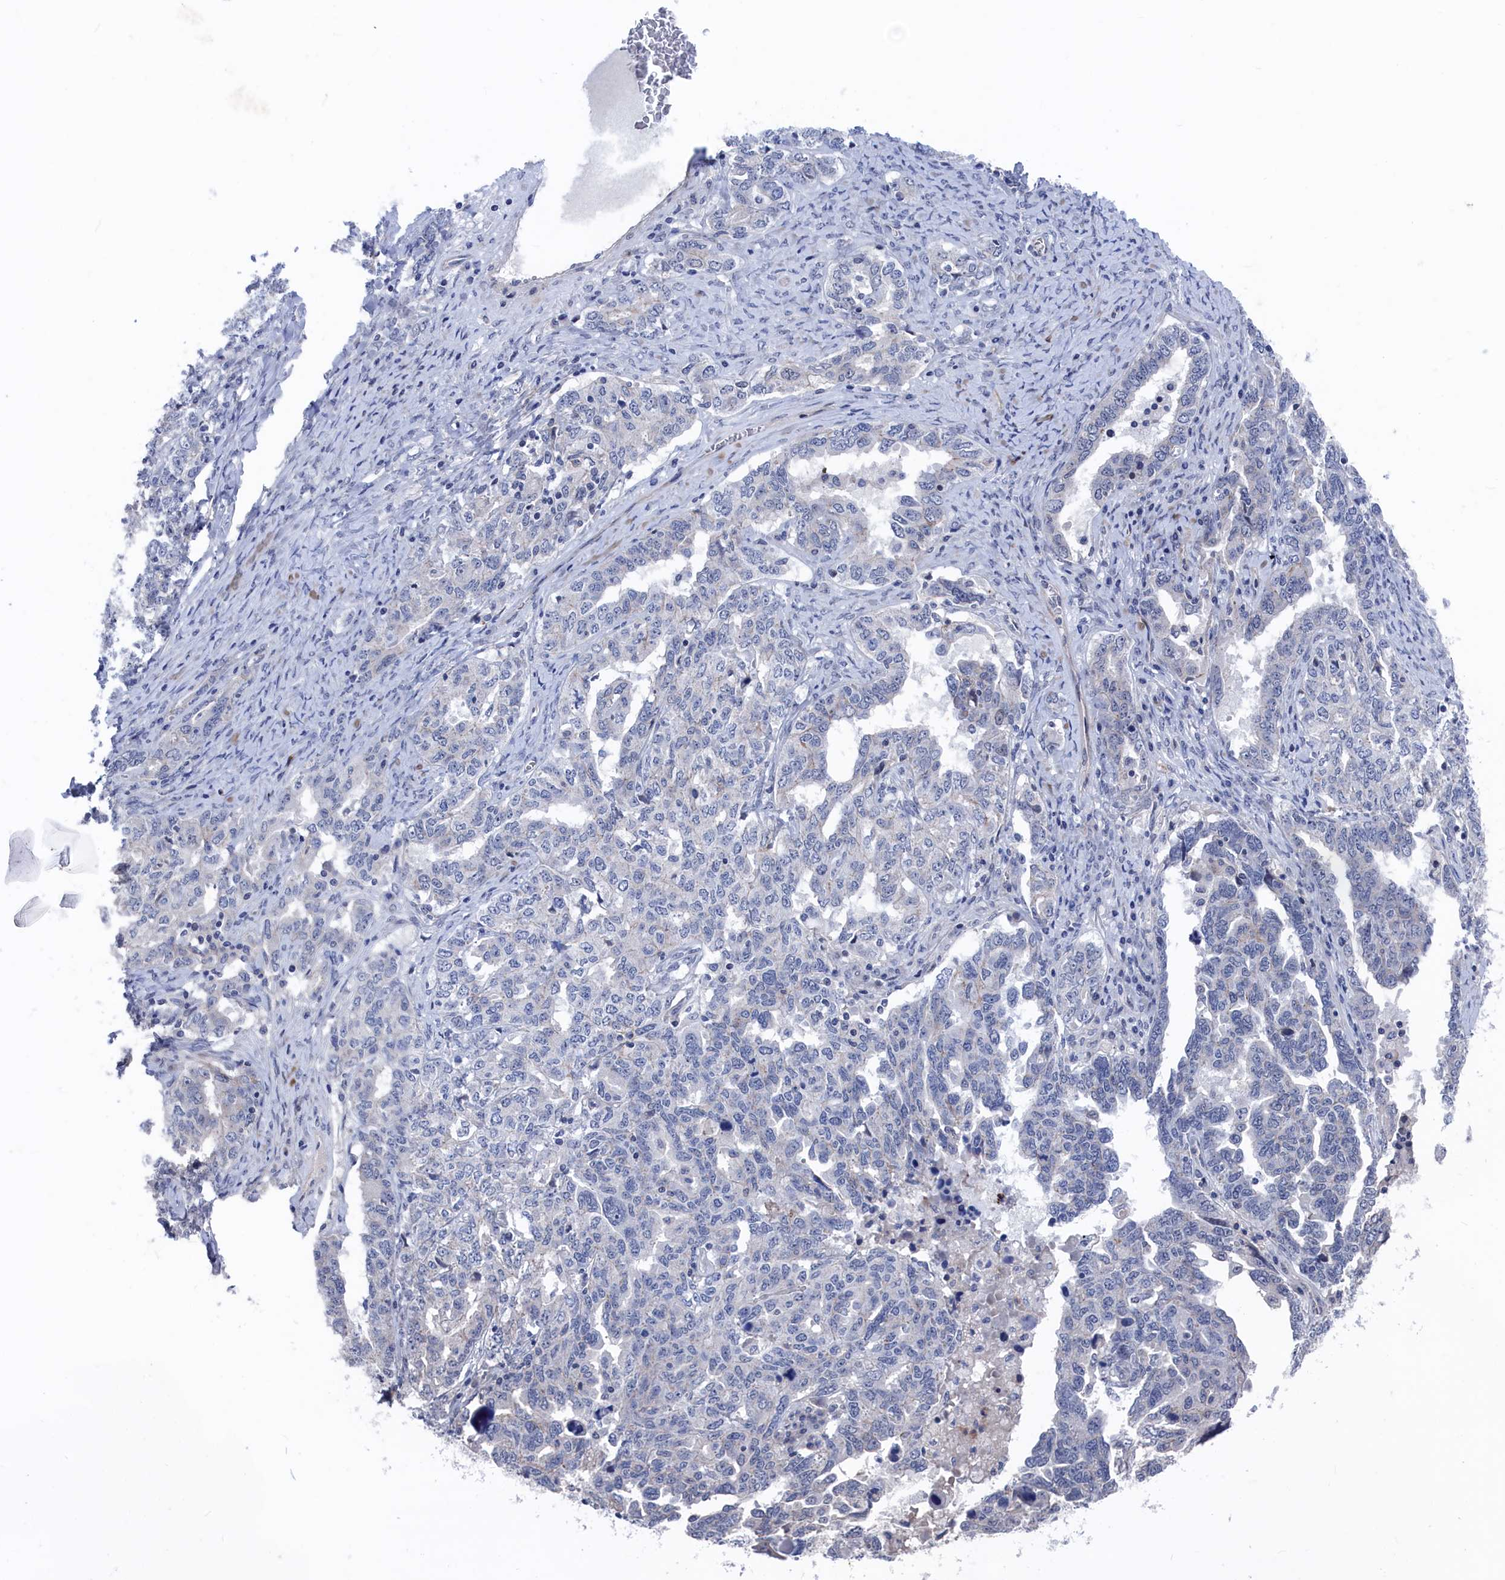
{"staining": {"intensity": "negative", "quantity": "none", "location": "none"}, "tissue": "ovarian cancer", "cell_type": "Tumor cells", "image_type": "cancer", "snomed": [{"axis": "morphology", "description": "Carcinoma, endometroid"}, {"axis": "topography", "description": "Ovary"}], "caption": "IHC of human ovarian cancer exhibits no expression in tumor cells.", "gene": "MARCHF3", "patient": {"sex": "female", "age": 62}}